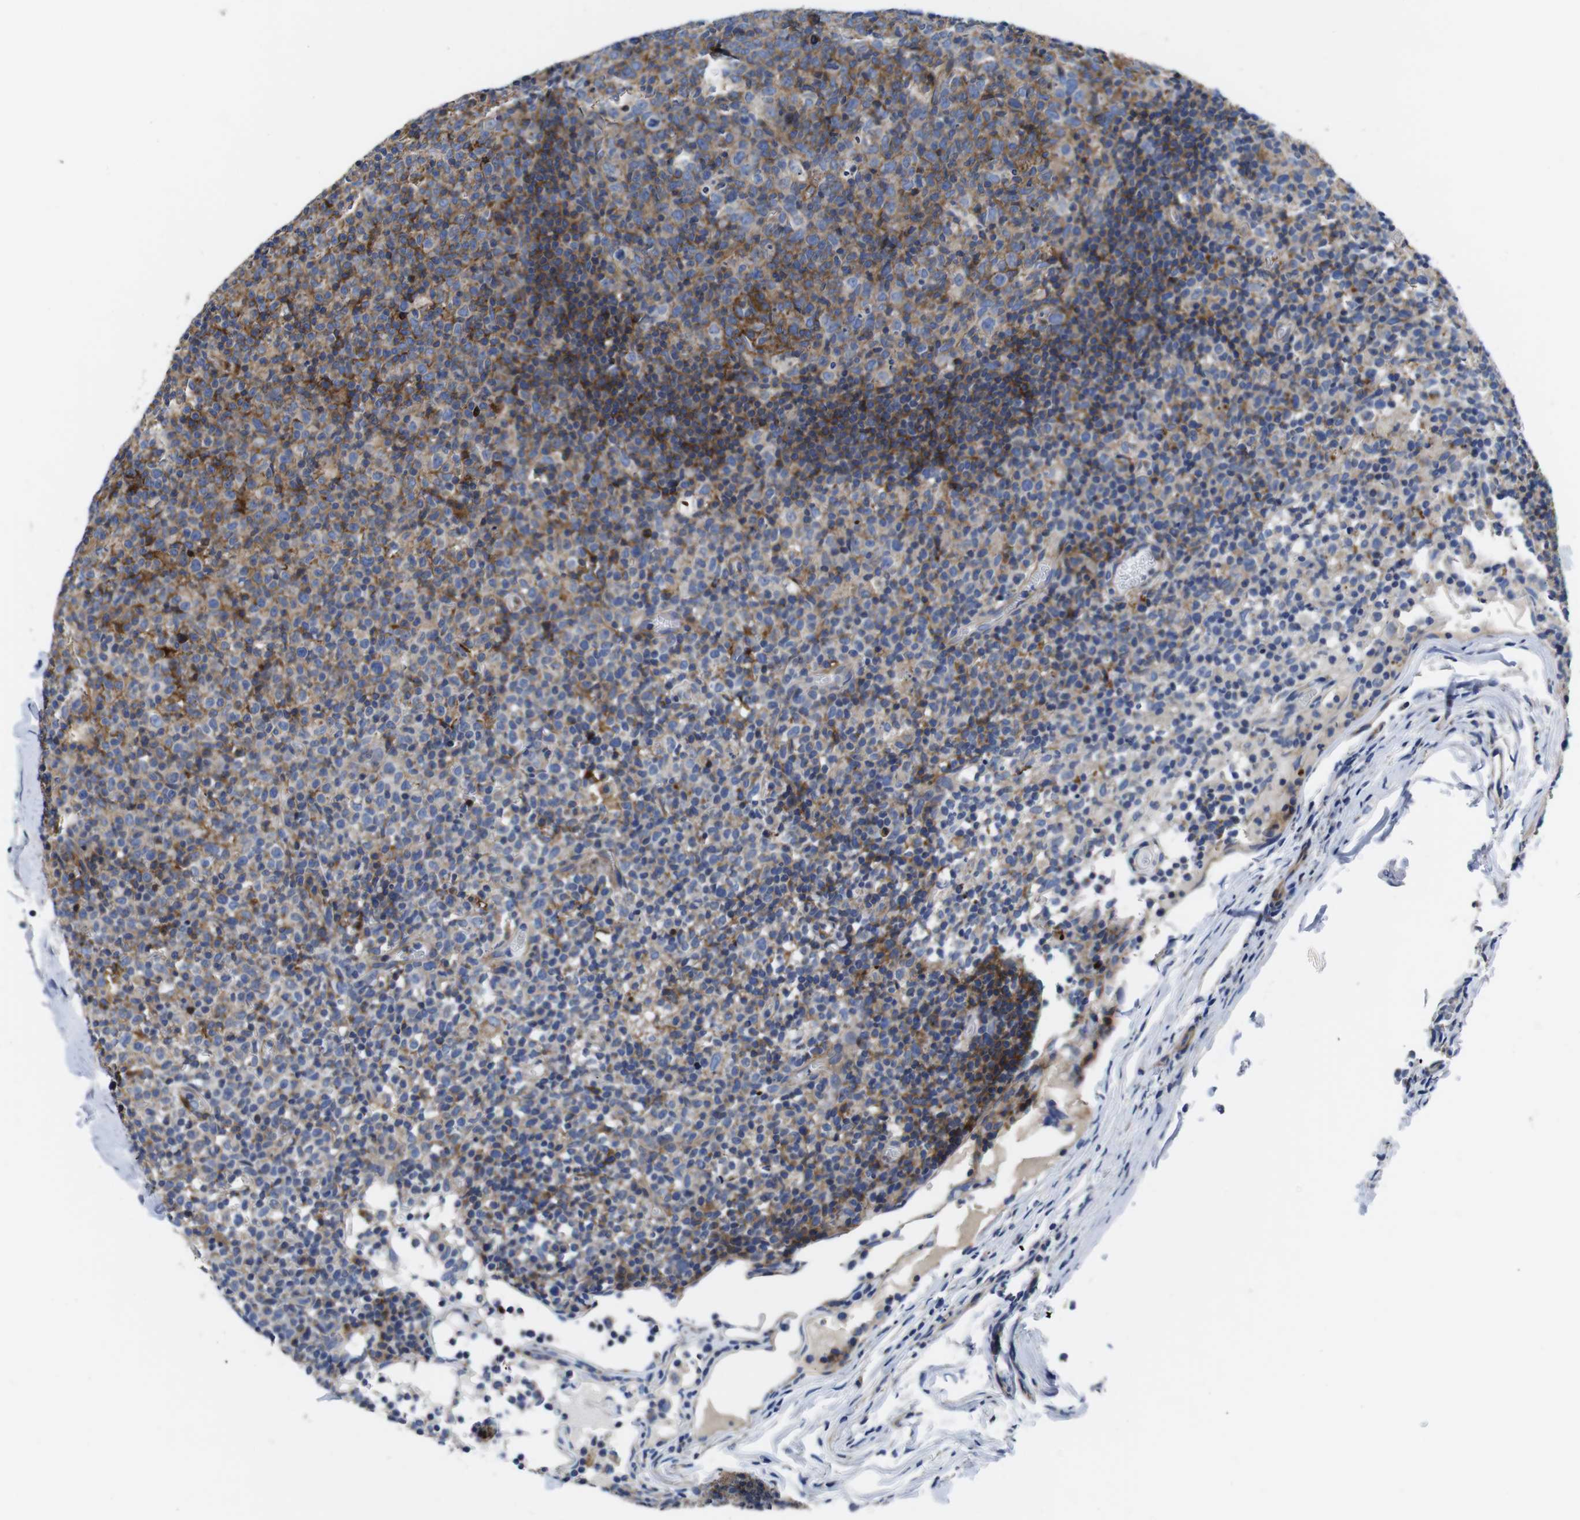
{"staining": {"intensity": "moderate", "quantity": "25%-75%", "location": "cytoplasmic/membranous"}, "tissue": "lymph node", "cell_type": "Germinal center cells", "image_type": "normal", "snomed": [{"axis": "morphology", "description": "Normal tissue, NOS"}, {"axis": "morphology", "description": "Inflammation, NOS"}, {"axis": "topography", "description": "Lymph node"}], "caption": "IHC histopathology image of unremarkable human lymph node stained for a protein (brown), which exhibits medium levels of moderate cytoplasmic/membranous staining in approximately 25%-75% of germinal center cells.", "gene": "GPR4", "patient": {"sex": "male", "age": 55}}